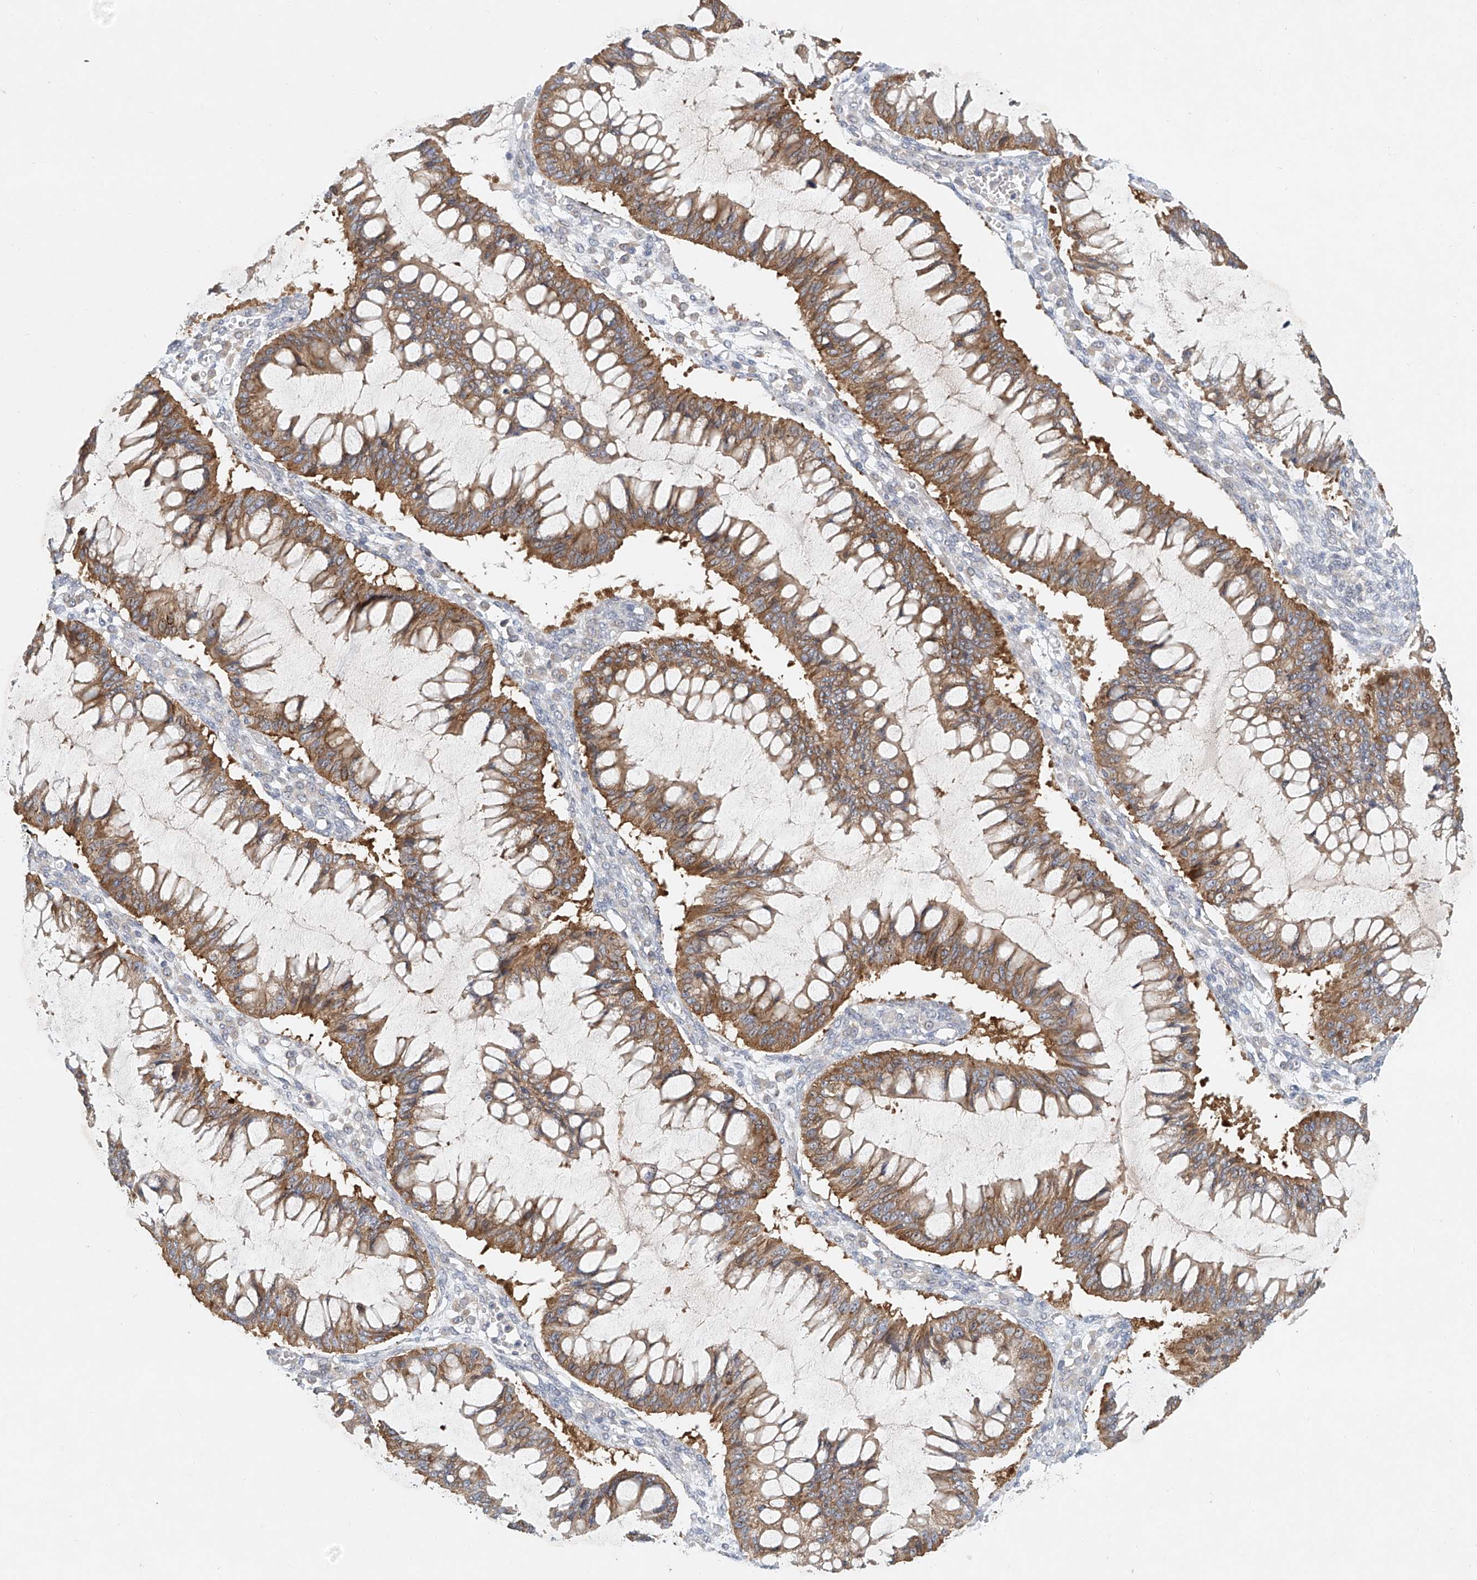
{"staining": {"intensity": "moderate", "quantity": ">75%", "location": "cytoplasmic/membranous"}, "tissue": "ovarian cancer", "cell_type": "Tumor cells", "image_type": "cancer", "snomed": [{"axis": "morphology", "description": "Cystadenocarcinoma, mucinous, NOS"}, {"axis": "topography", "description": "Ovary"}], "caption": "An immunohistochemistry (IHC) histopathology image of tumor tissue is shown. Protein staining in brown shows moderate cytoplasmic/membranous positivity in mucinous cystadenocarcinoma (ovarian) within tumor cells.", "gene": "CARMIL1", "patient": {"sex": "female", "age": 73}}